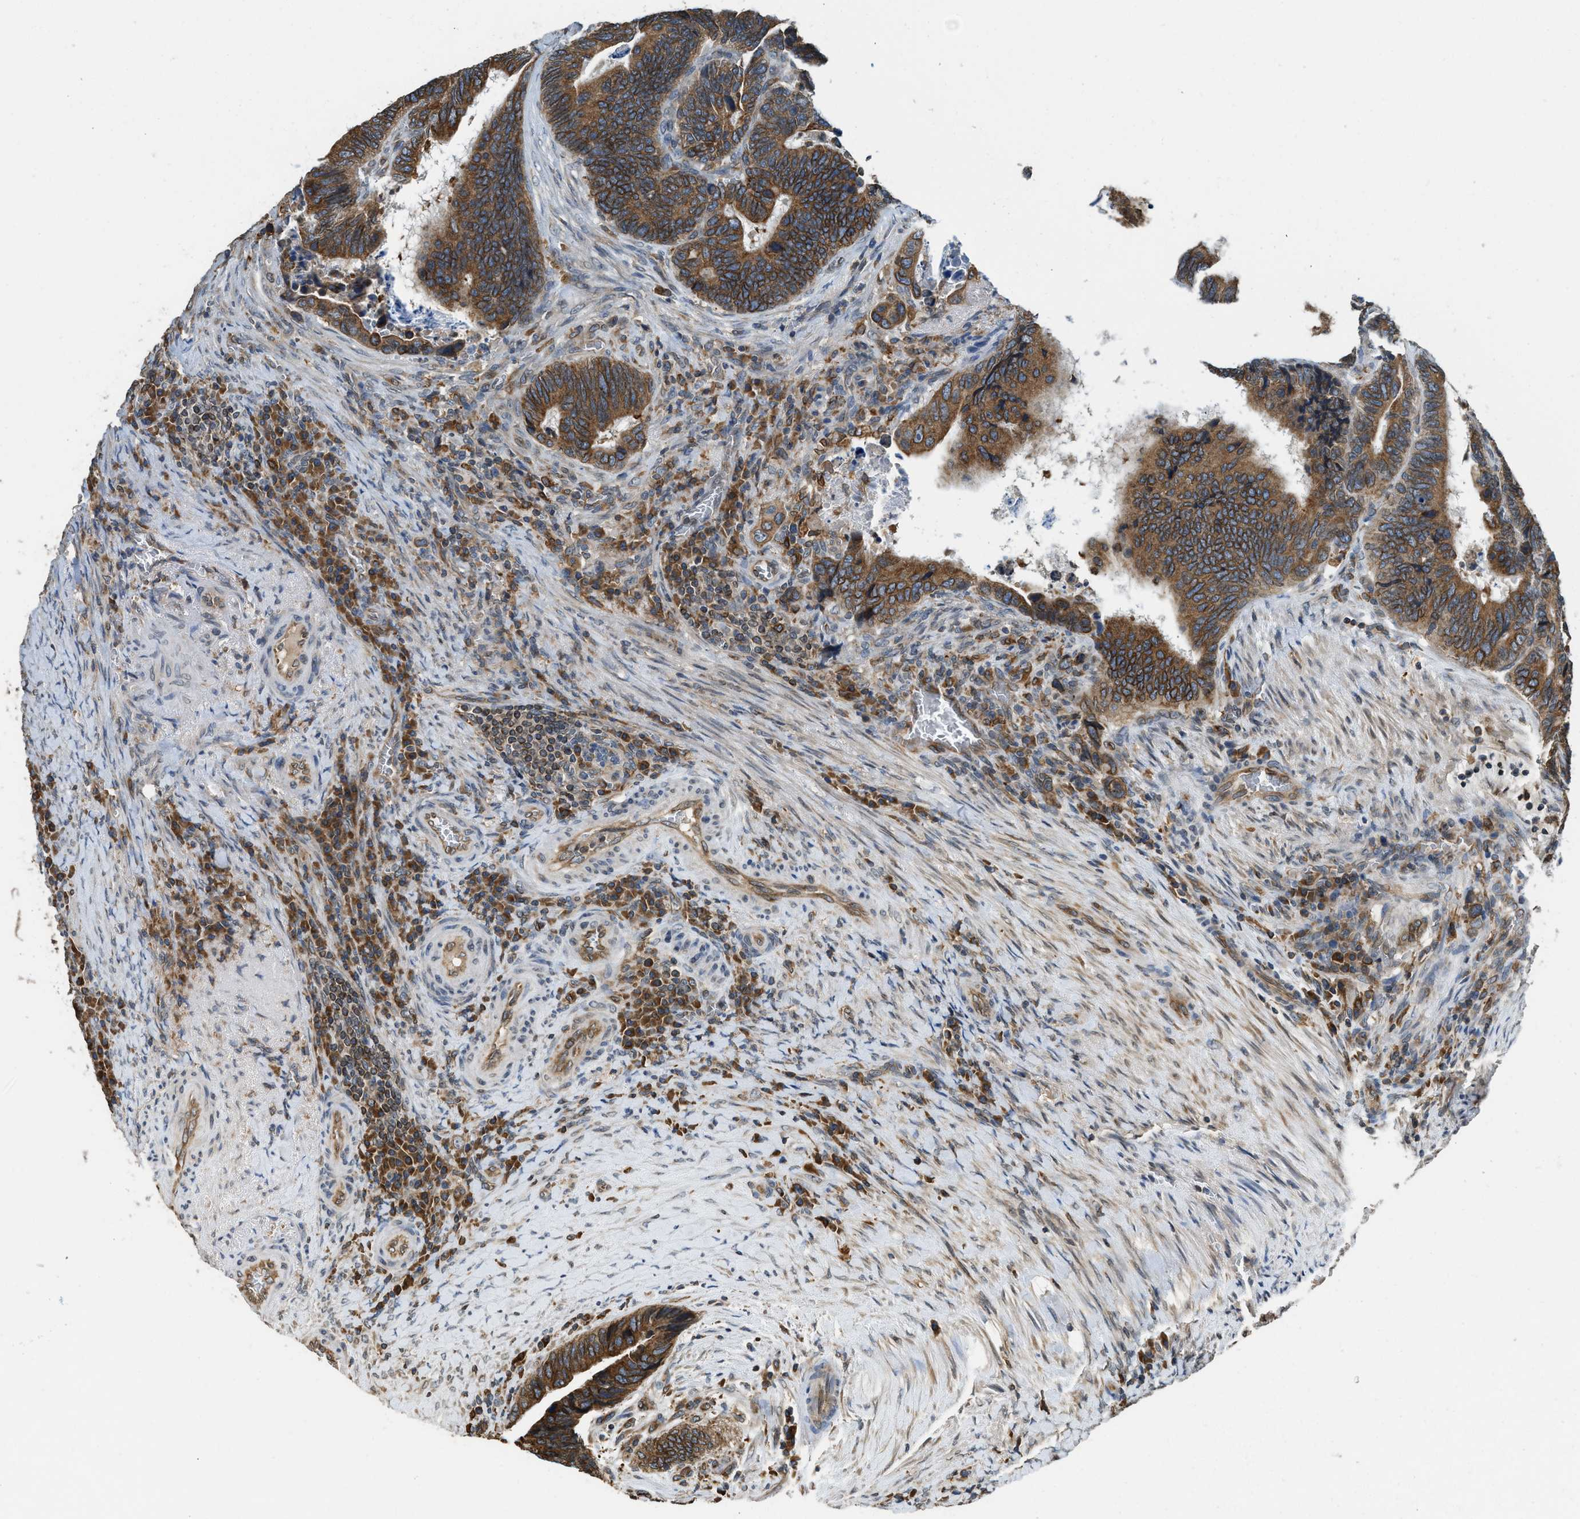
{"staining": {"intensity": "strong", "quantity": ">75%", "location": "cytoplasmic/membranous"}, "tissue": "colorectal cancer", "cell_type": "Tumor cells", "image_type": "cancer", "snomed": [{"axis": "morphology", "description": "Adenocarcinoma, NOS"}, {"axis": "topography", "description": "Colon"}], "caption": "There is high levels of strong cytoplasmic/membranous expression in tumor cells of colorectal cancer, as demonstrated by immunohistochemical staining (brown color).", "gene": "BCAP31", "patient": {"sex": "male", "age": 72}}